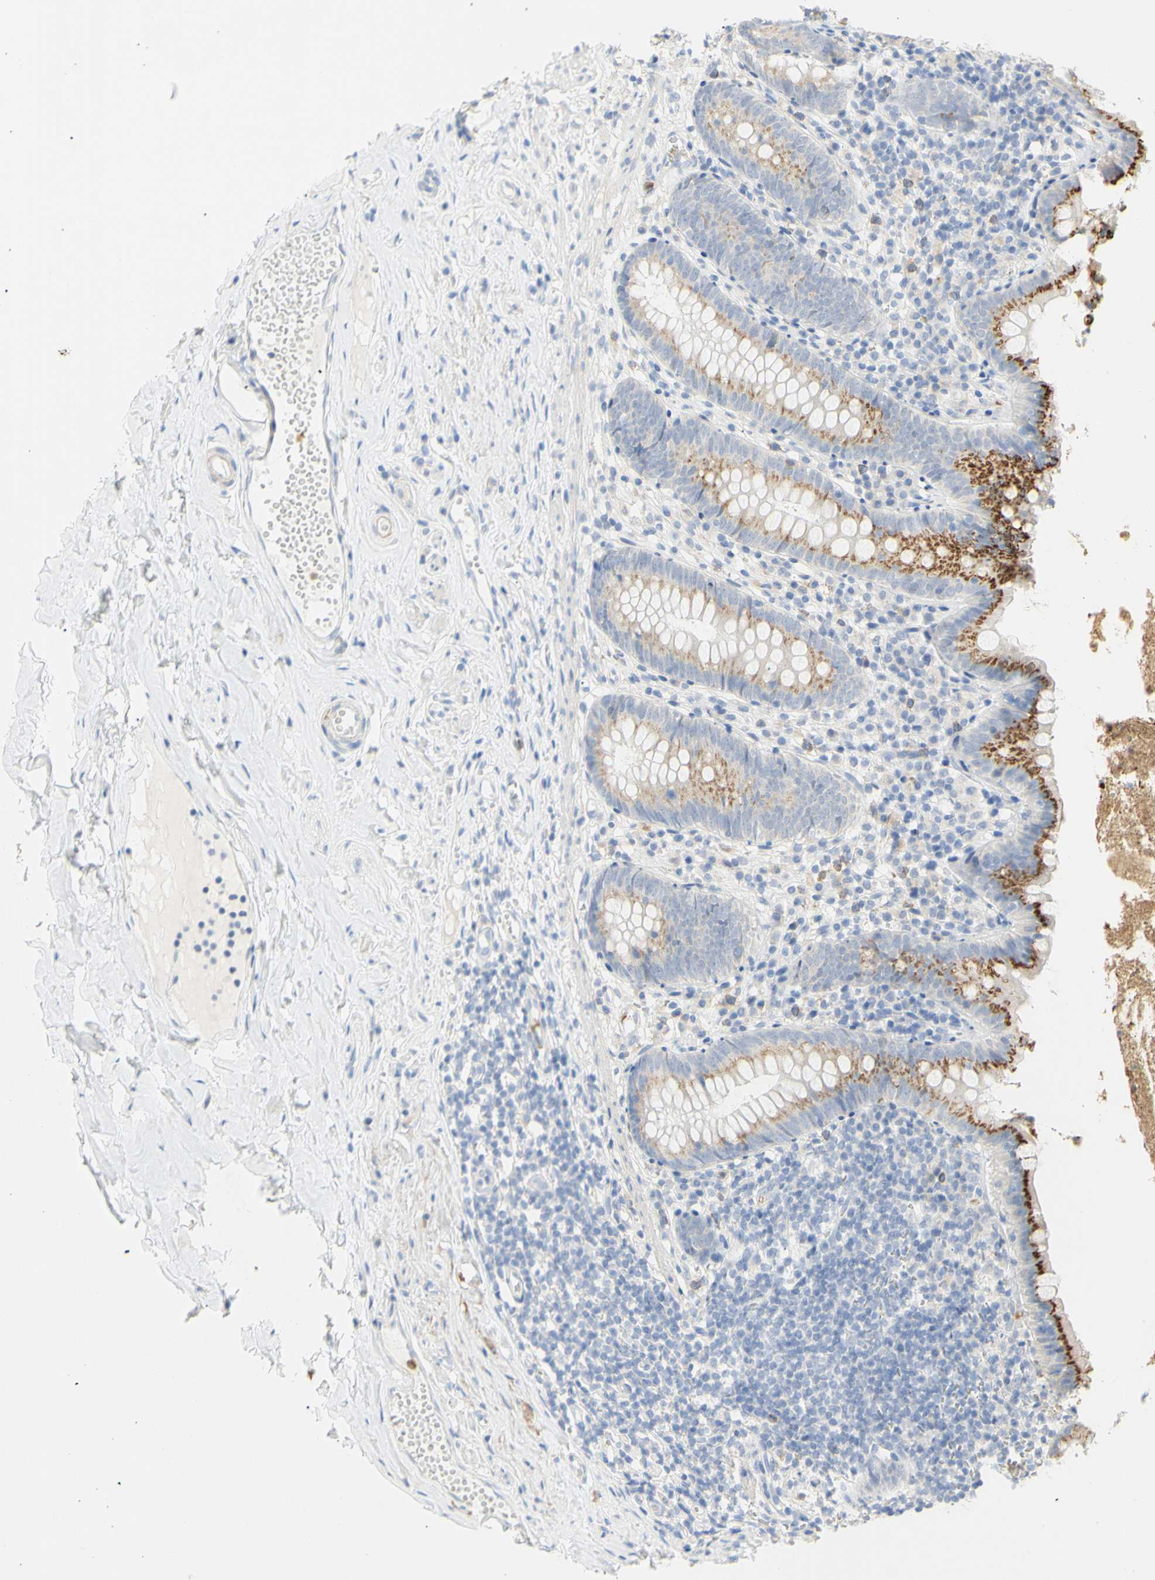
{"staining": {"intensity": "moderate", "quantity": ">75%", "location": "cytoplasmic/membranous"}, "tissue": "appendix", "cell_type": "Glandular cells", "image_type": "normal", "snomed": [{"axis": "morphology", "description": "Normal tissue, NOS"}, {"axis": "topography", "description": "Appendix"}], "caption": "An immunohistochemistry (IHC) micrograph of normal tissue is shown. Protein staining in brown highlights moderate cytoplasmic/membranous positivity in appendix within glandular cells.", "gene": "B4GALNT3", "patient": {"sex": "male", "age": 52}}